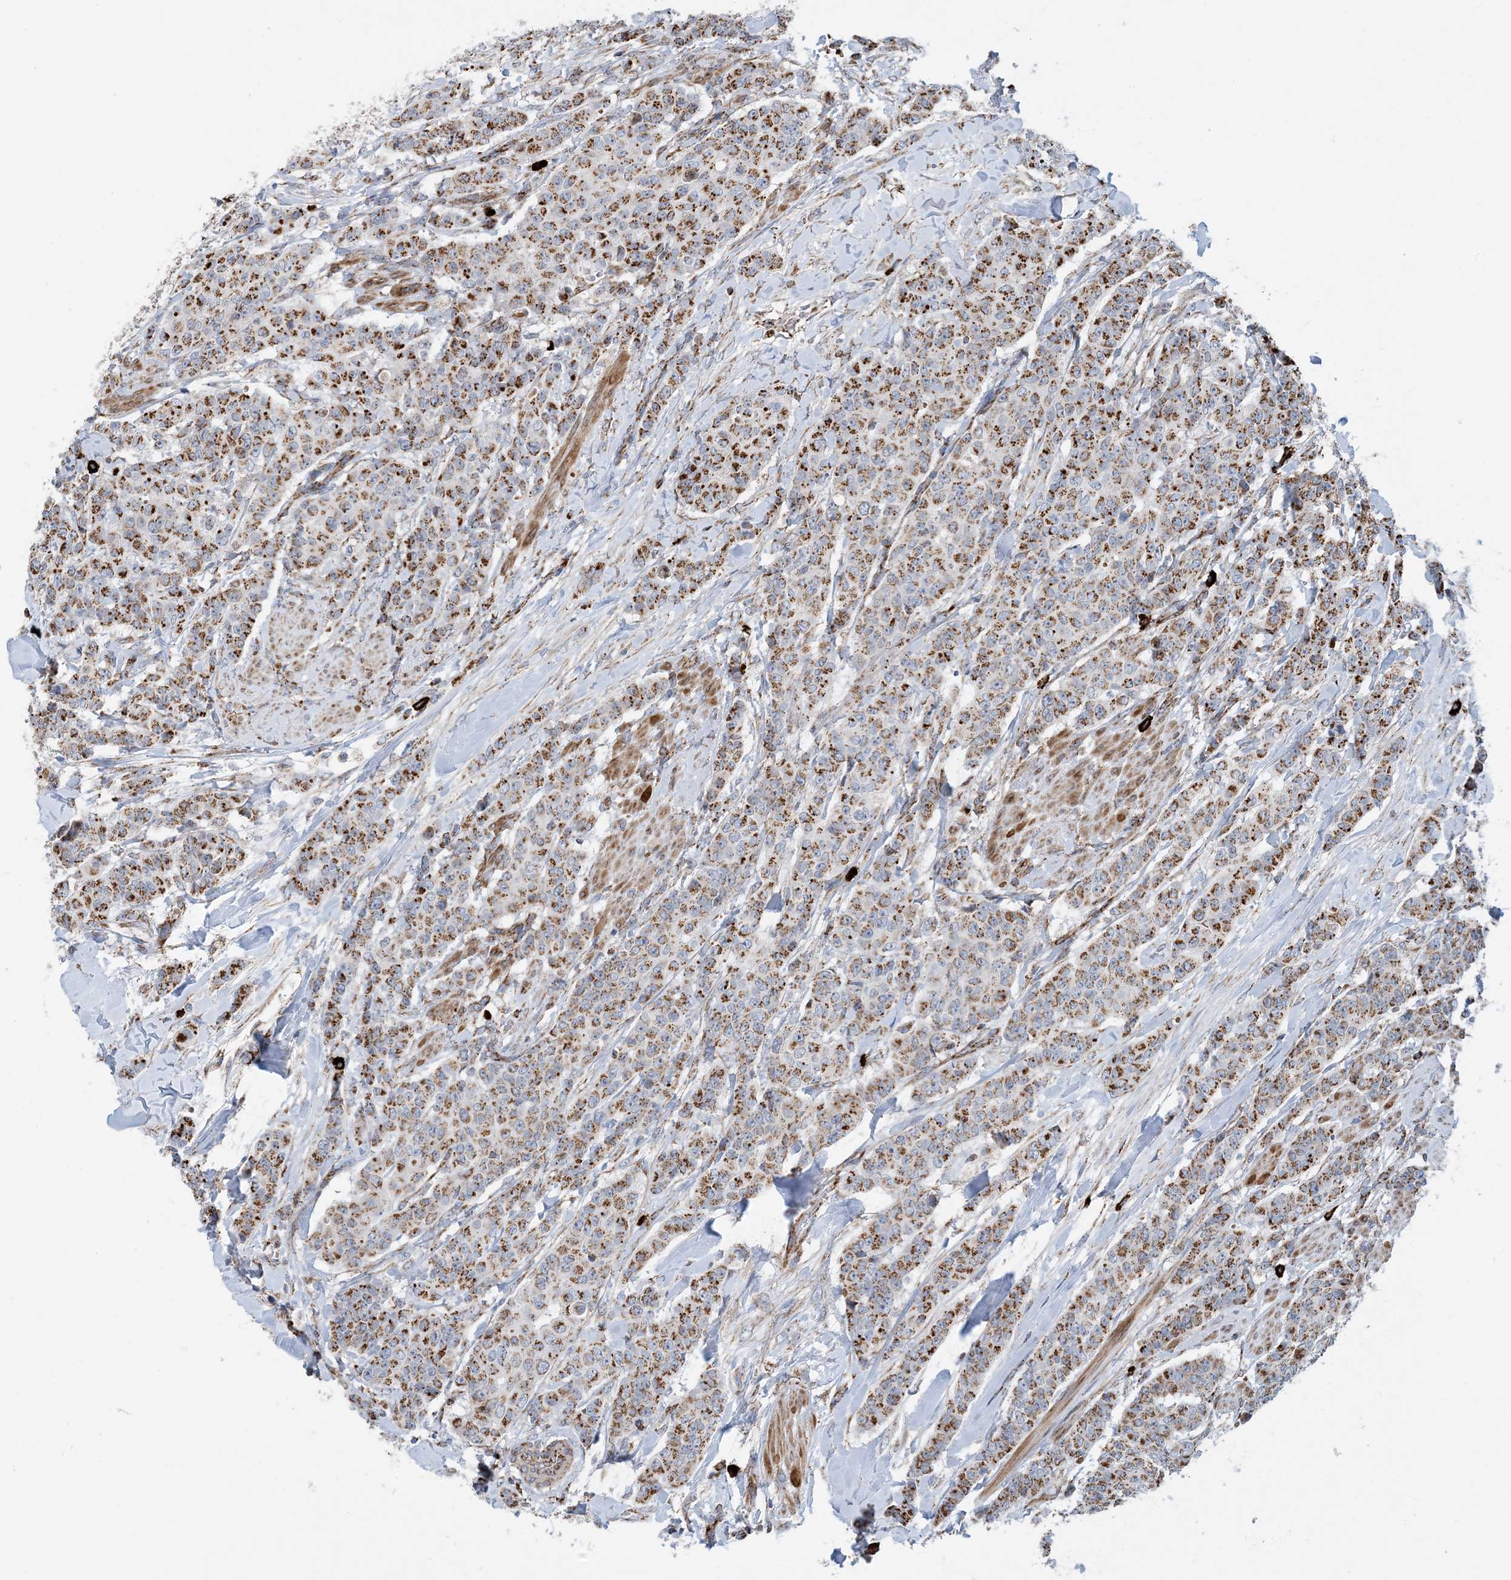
{"staining": {"intensity": "moderate", "quantity": ">75%", "location": "cytoplasmic/membranous"}, "tissue": "breast cancer", "cell_type": "Tumor cells", "image_type": "cancer", "snomed": [{"axis": "morphology", "description": "Duct carcinoma"}, {"axis": "topography", "description": "Breast"}], "caption": "Immunohistochemistry photomicrograph of infiltrating ductal carcinoma (breast) stained for a protein (brown), which demonstrates medium levels of moderate cytoplasmic/membranous staining in about >75% of tumor cells.", "gene": "PCDHGA1", "patient": {"sex": "female", "age": 40}}